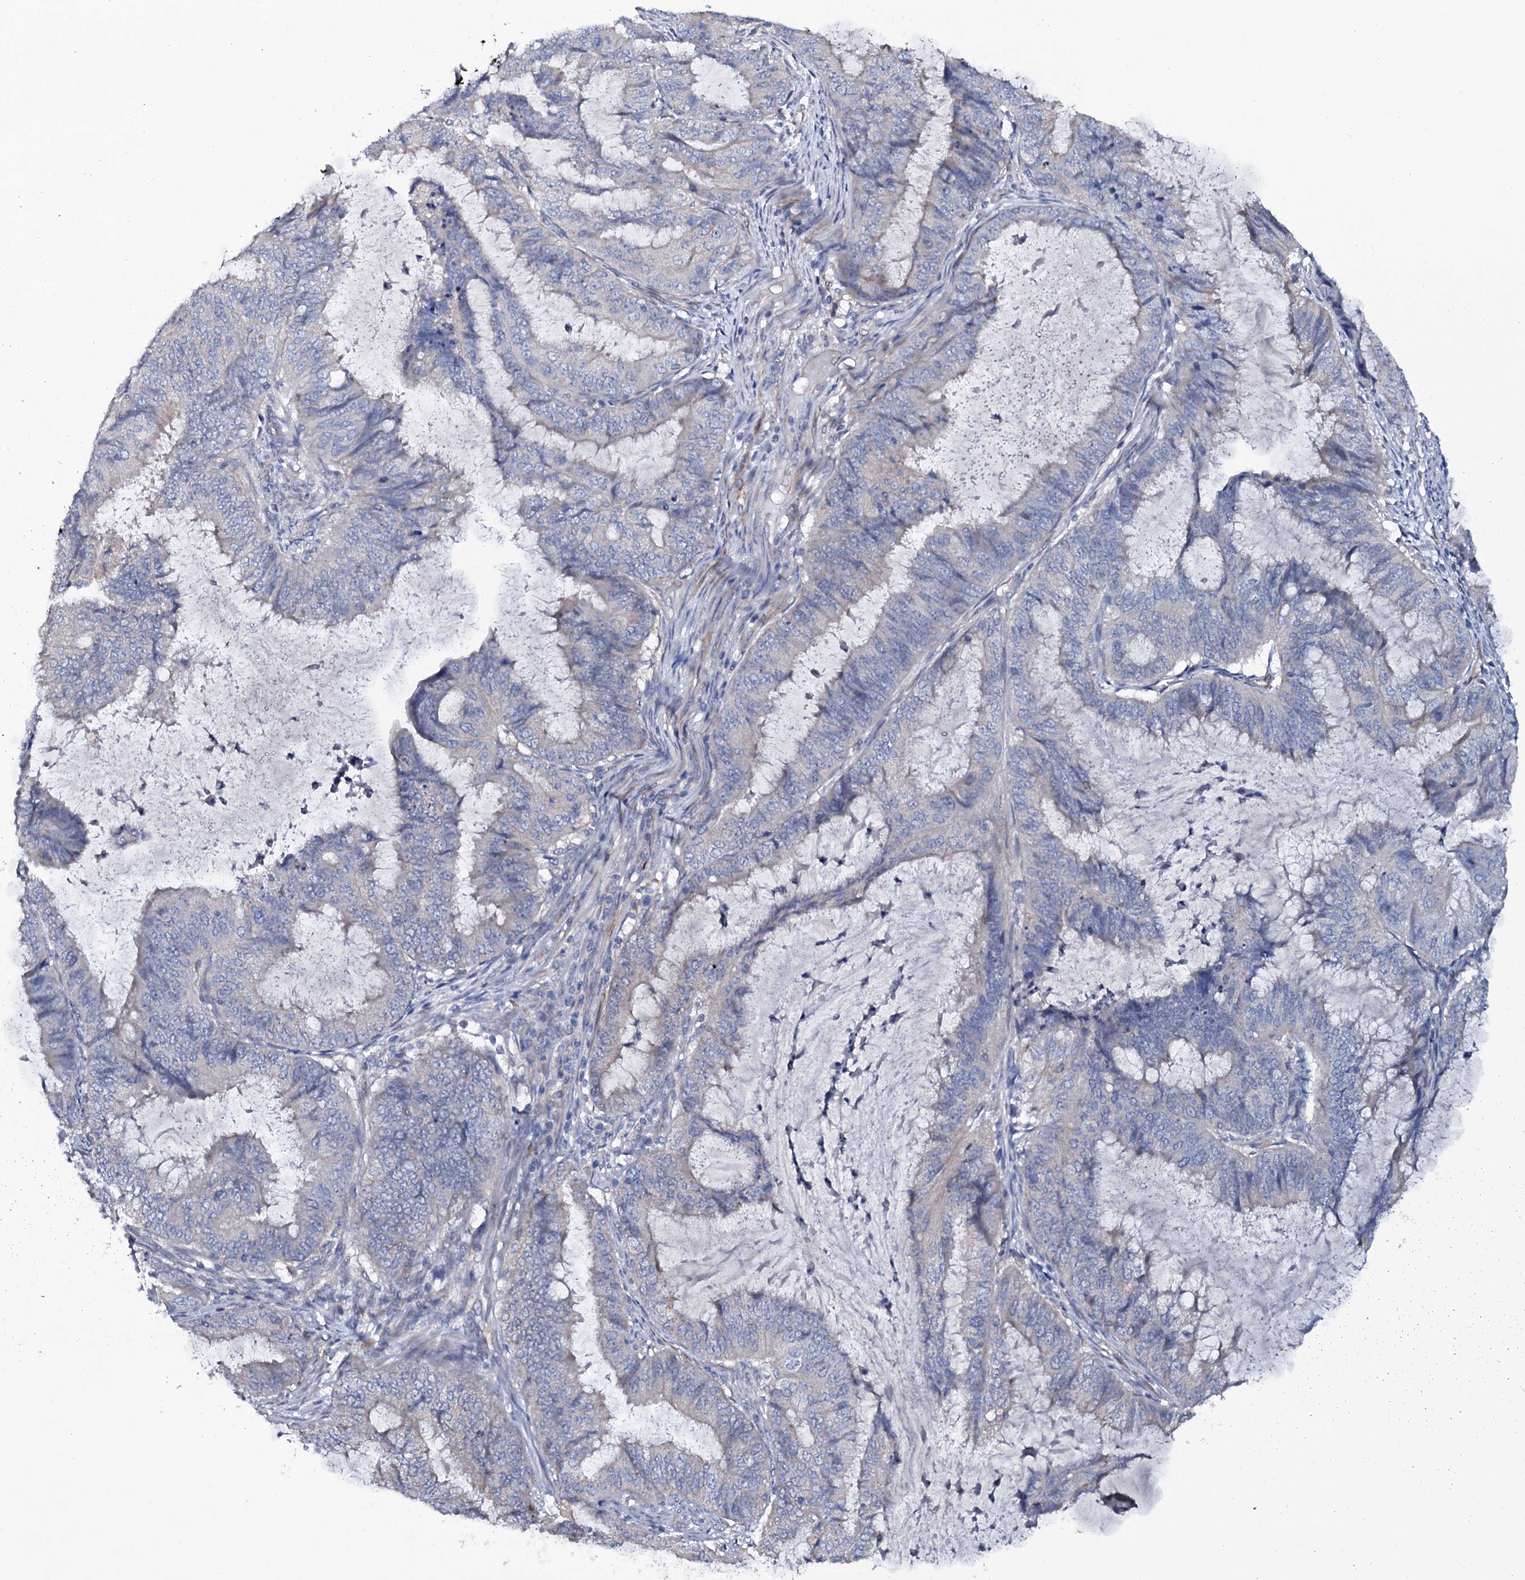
{"staining": {"intensity": "negative", "quantity": "none", "location": "none"}, "tissue": "endometrial cancer", "cell_type": "Tumor cells", "image_type": "cancer", "snomed": [{"axis": "morphology", "description": "Adenocarcinoma, NOS"}, {"axis": "topography", "description": "Endometrium"}], "caption": "Endometrial cancer was stained to show a protein in brown. There is no significant staining in tumor cells. (Immunohistochemistry, brightfield microscopy, high magnification).", "gene": "BCL2L14", "patient": {"sex": "female", "age": 81}}